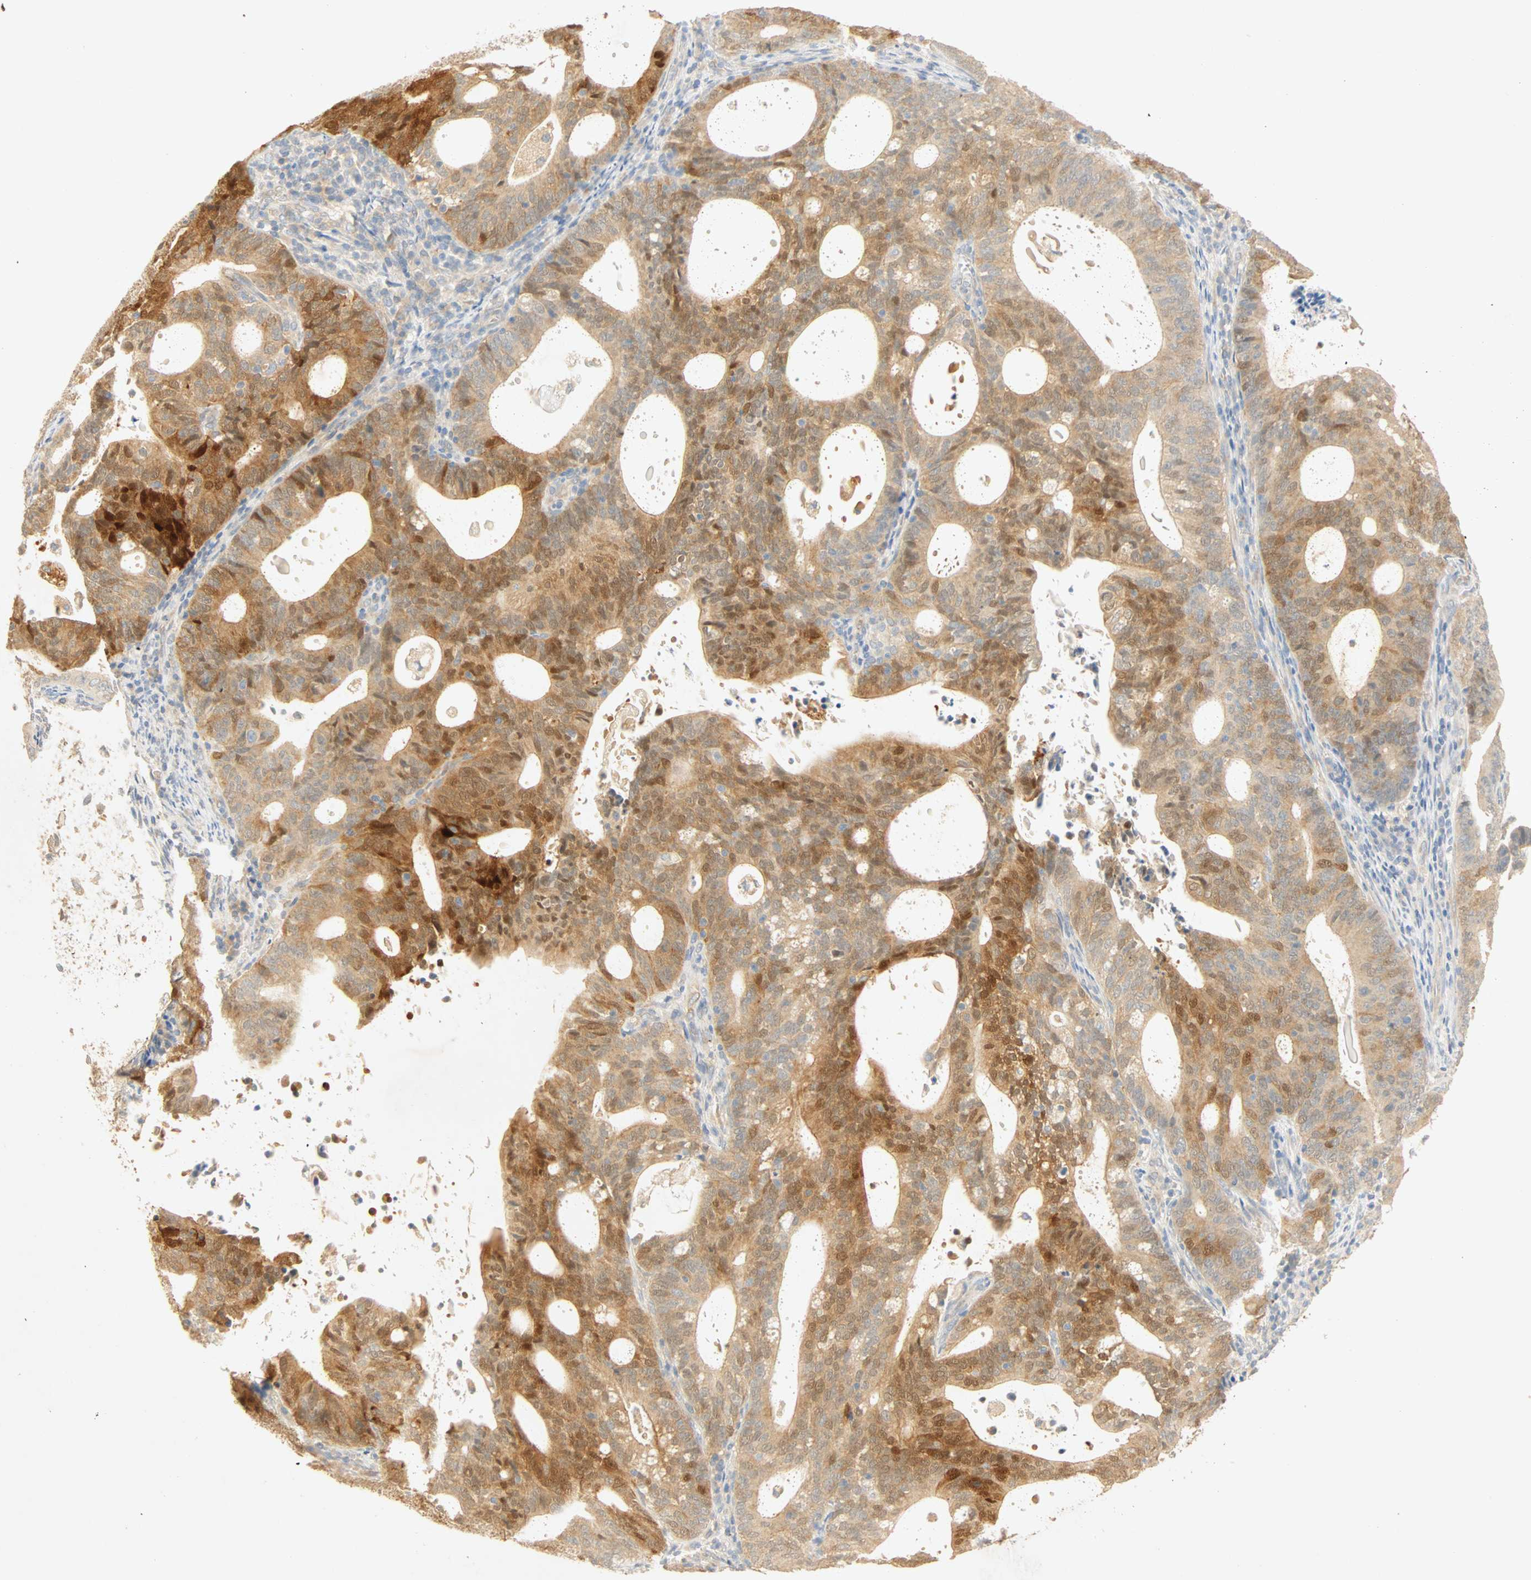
{"staining": {"intensity": "strong", "quantity": ">75%", "location": "cytoplasmic/membranous"}, "tissue": "endometrial cancer", "cell_type": "Tumor cells", "image_type": "cancer", "snomed": [{"axis": "morphology", "description": "Adenocarcinoma, NOS"}, {"axis": "topography", "description": "Uterus"}], "caption": "Endometrial adenocarcinoma stained for a protein shows strong cytoplasmic/membranous positivity in tumor cells.", "gene": "SELENBP1", "patient": {"sex": "female", "age": 83}}